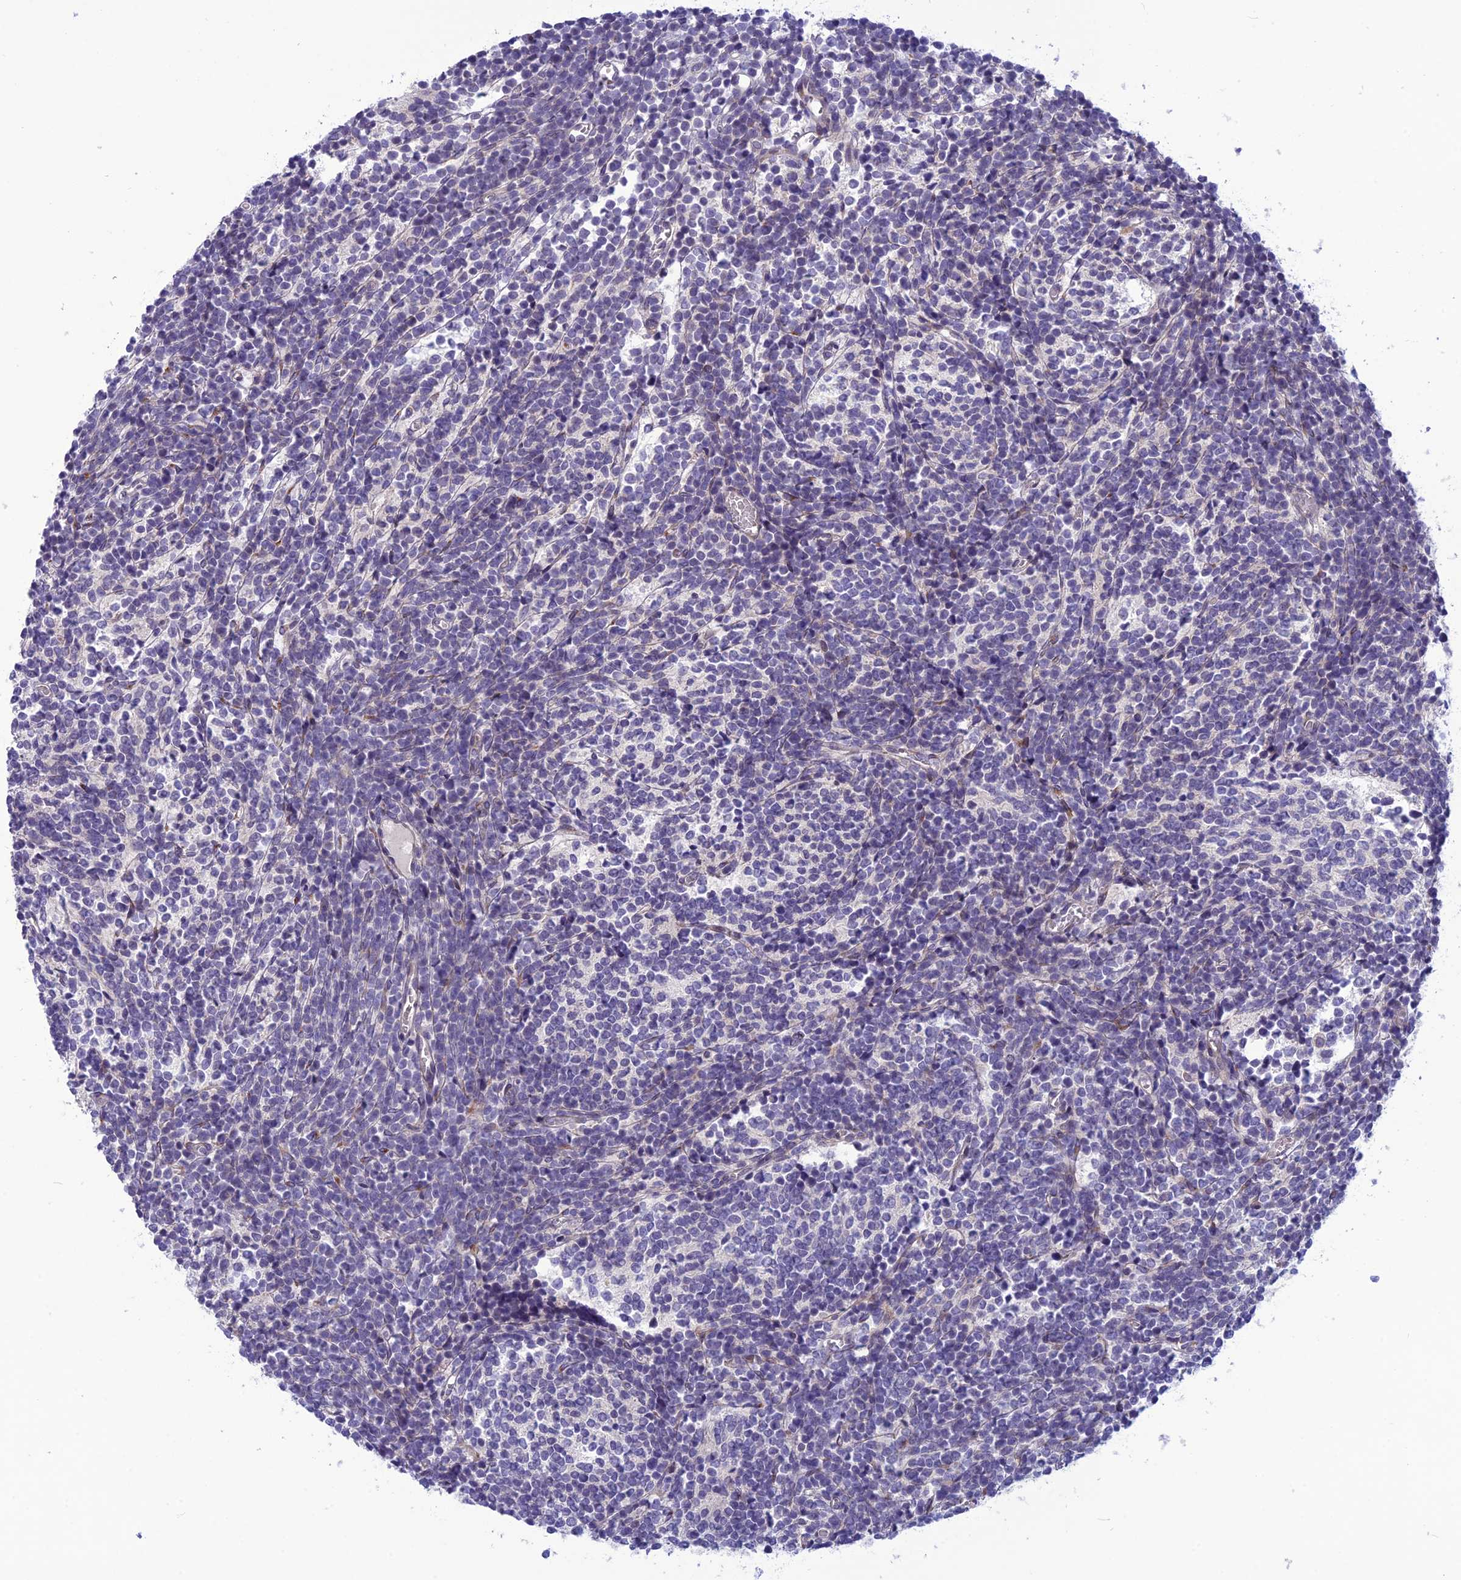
{"staining": {"intensity": "negative", "quantity": "none", "location": "none"}, "tissue": "glioma", "cell_type": "Tumor cells", "image_type": "cancer", "snomed": [{"axis": "morphology", "description": "Glioma, malignant, Low grade"}, {"axis": "topography", "description": "Brain"}], "caption": "Immunohistochemistry of human malignant low-grade glioma exhibits no expression in tumor cells.", "gene": "PSMF1", "patient": {"sex": "female", "age": 1}}